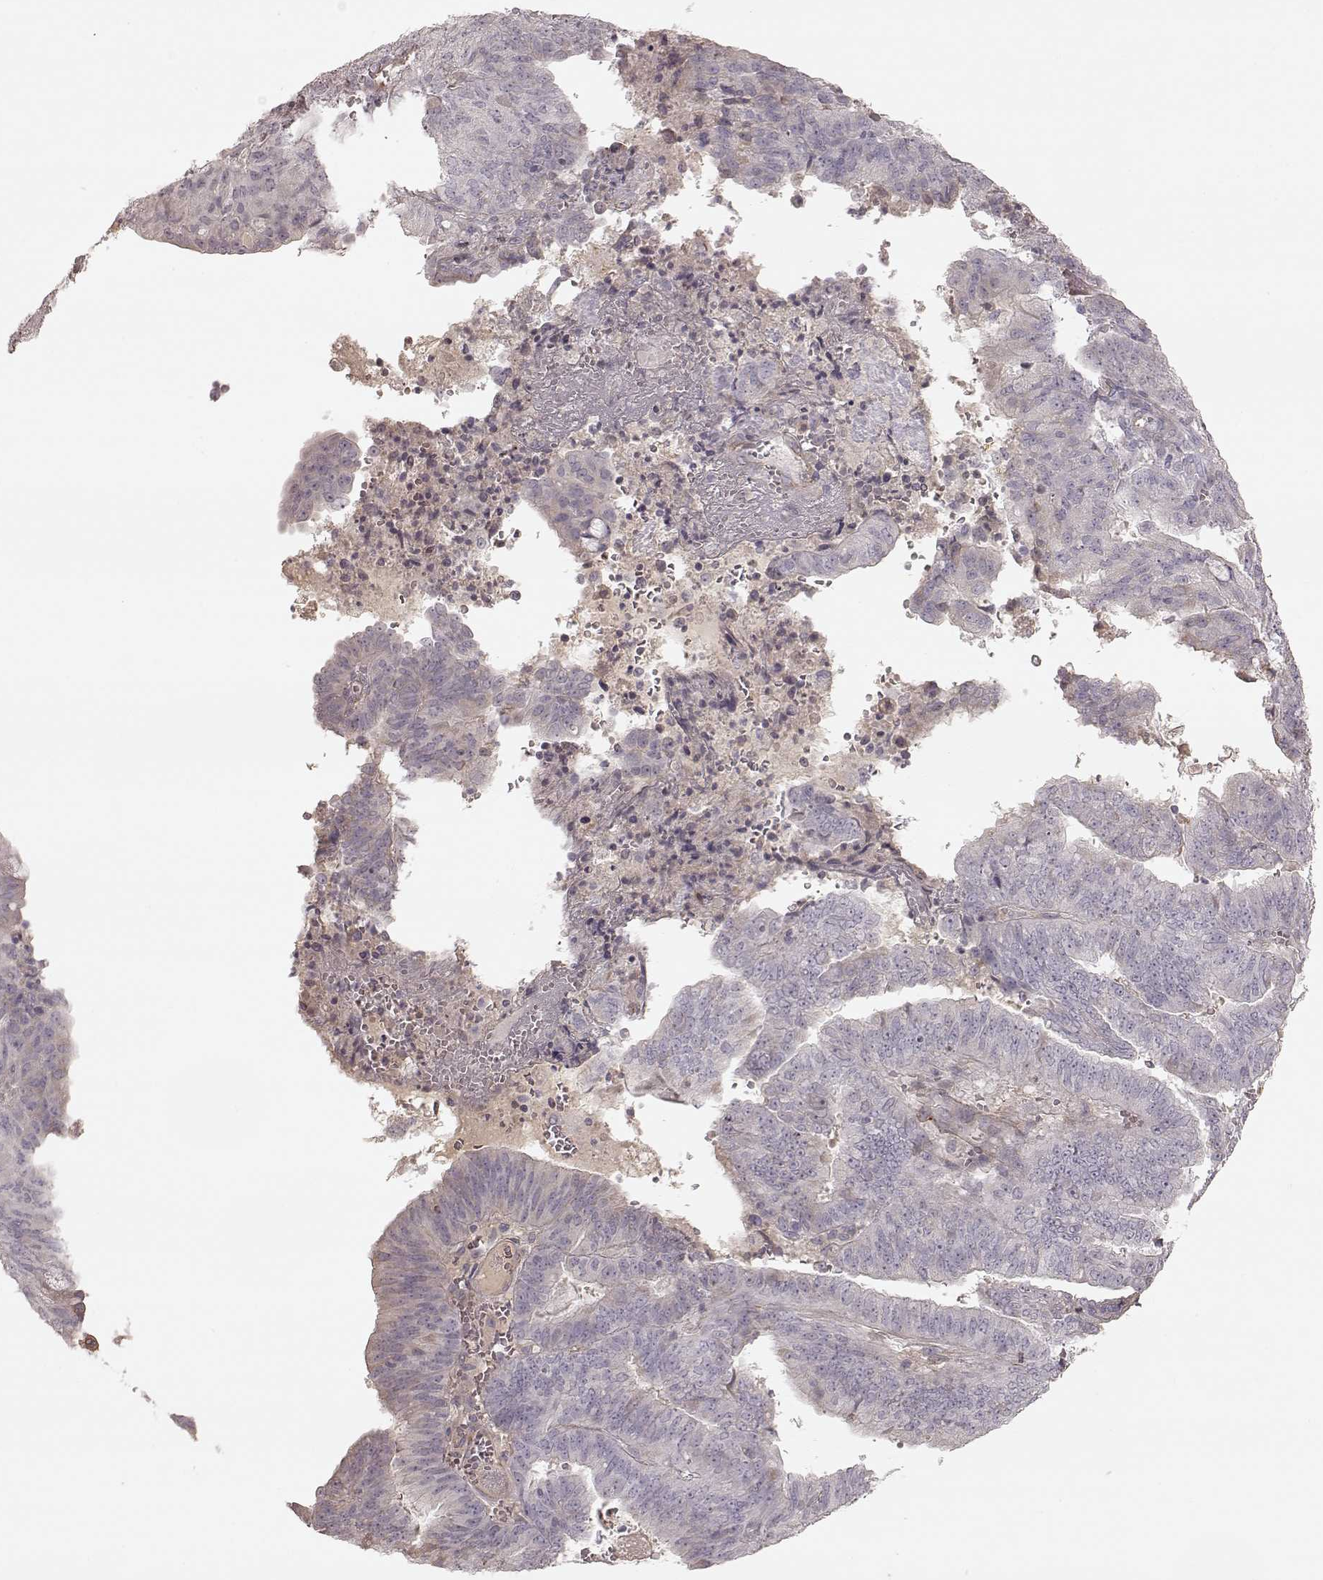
{"staining": {"intensity": "negative", "quantity": "none", "location": "none"}, "tissue": "endometrial cancer", "cell_type": "Tumor cells", "image_type": "cancer", "snomed": [{"axis": "morphology", "description": "Adenocarcinoma, NOS"}, {"axis": "topography", "description": "Endometrium"}], "caption": "This is a micrograph of IHC staining of endometrial adenocarcinoma, which shows no positivity in tumor cells.", "gene": "KCNJ9", "patient": {"sex": "female", "age": 82}}